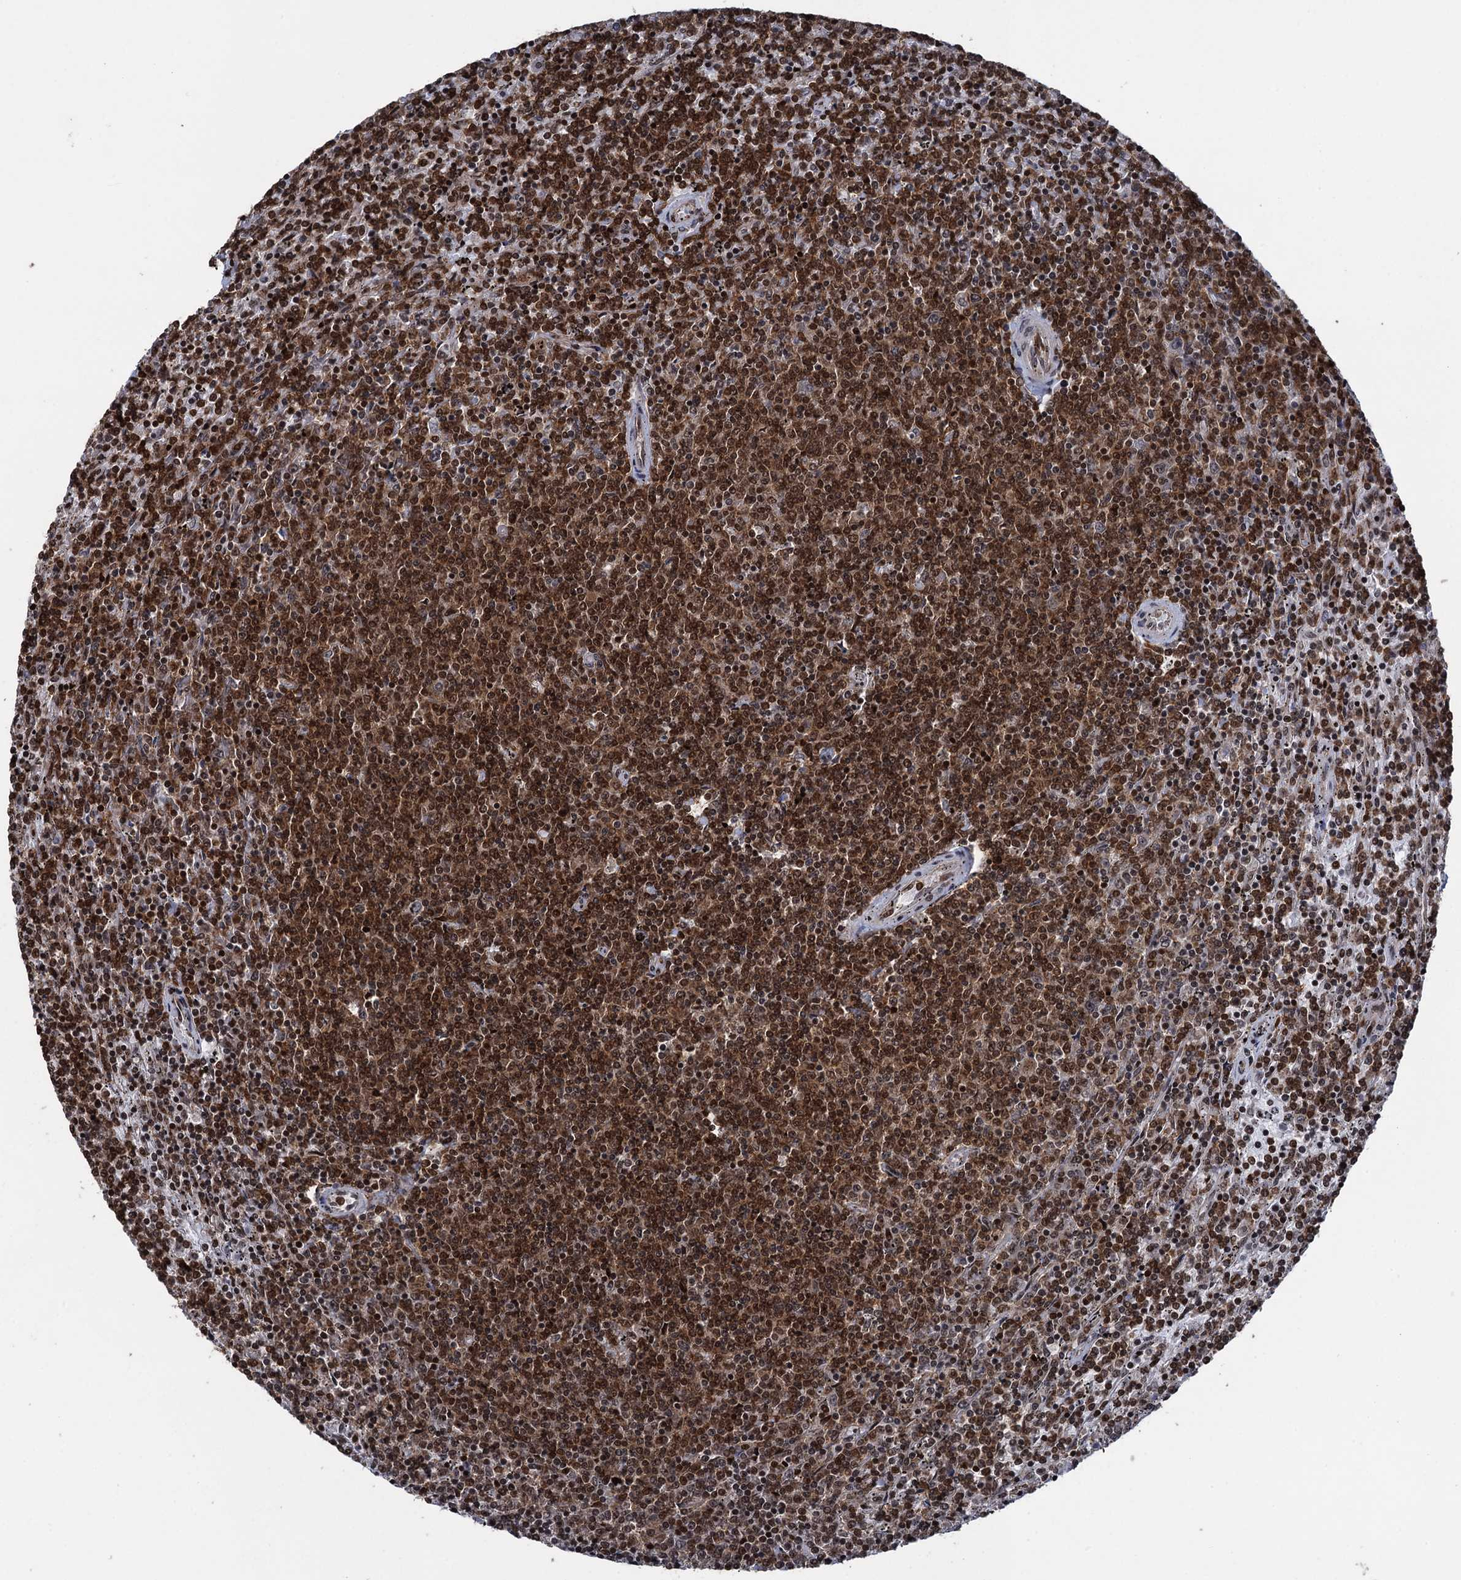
{"staining": {"intensity": "moderate", "quantity": ">75%", "location": "nuclear"}, "tissue": "lymphoma", "cell_type": "Tumor cells", "image_type": "cancer", "snomed": [{"axis": "morphology", "description": "Malignant lymphoma, non-Hodgkin's type, Low grade"}, {"axis": "topography", "description": "Spleen"}], "caption": "The micrograph displays immunohistochemical staining of low-grade malignant lymphoma, non-Hodgkin's type. There is moderate nuclear staining is present in about >75% of tumor cells. The protein is stained brown, and the nuclei are stained in blue (DAB IHC with brightfield microscopy, high magnification).", "gene": "ZNF169", "patient": {"sex": "female", "age": 50}}